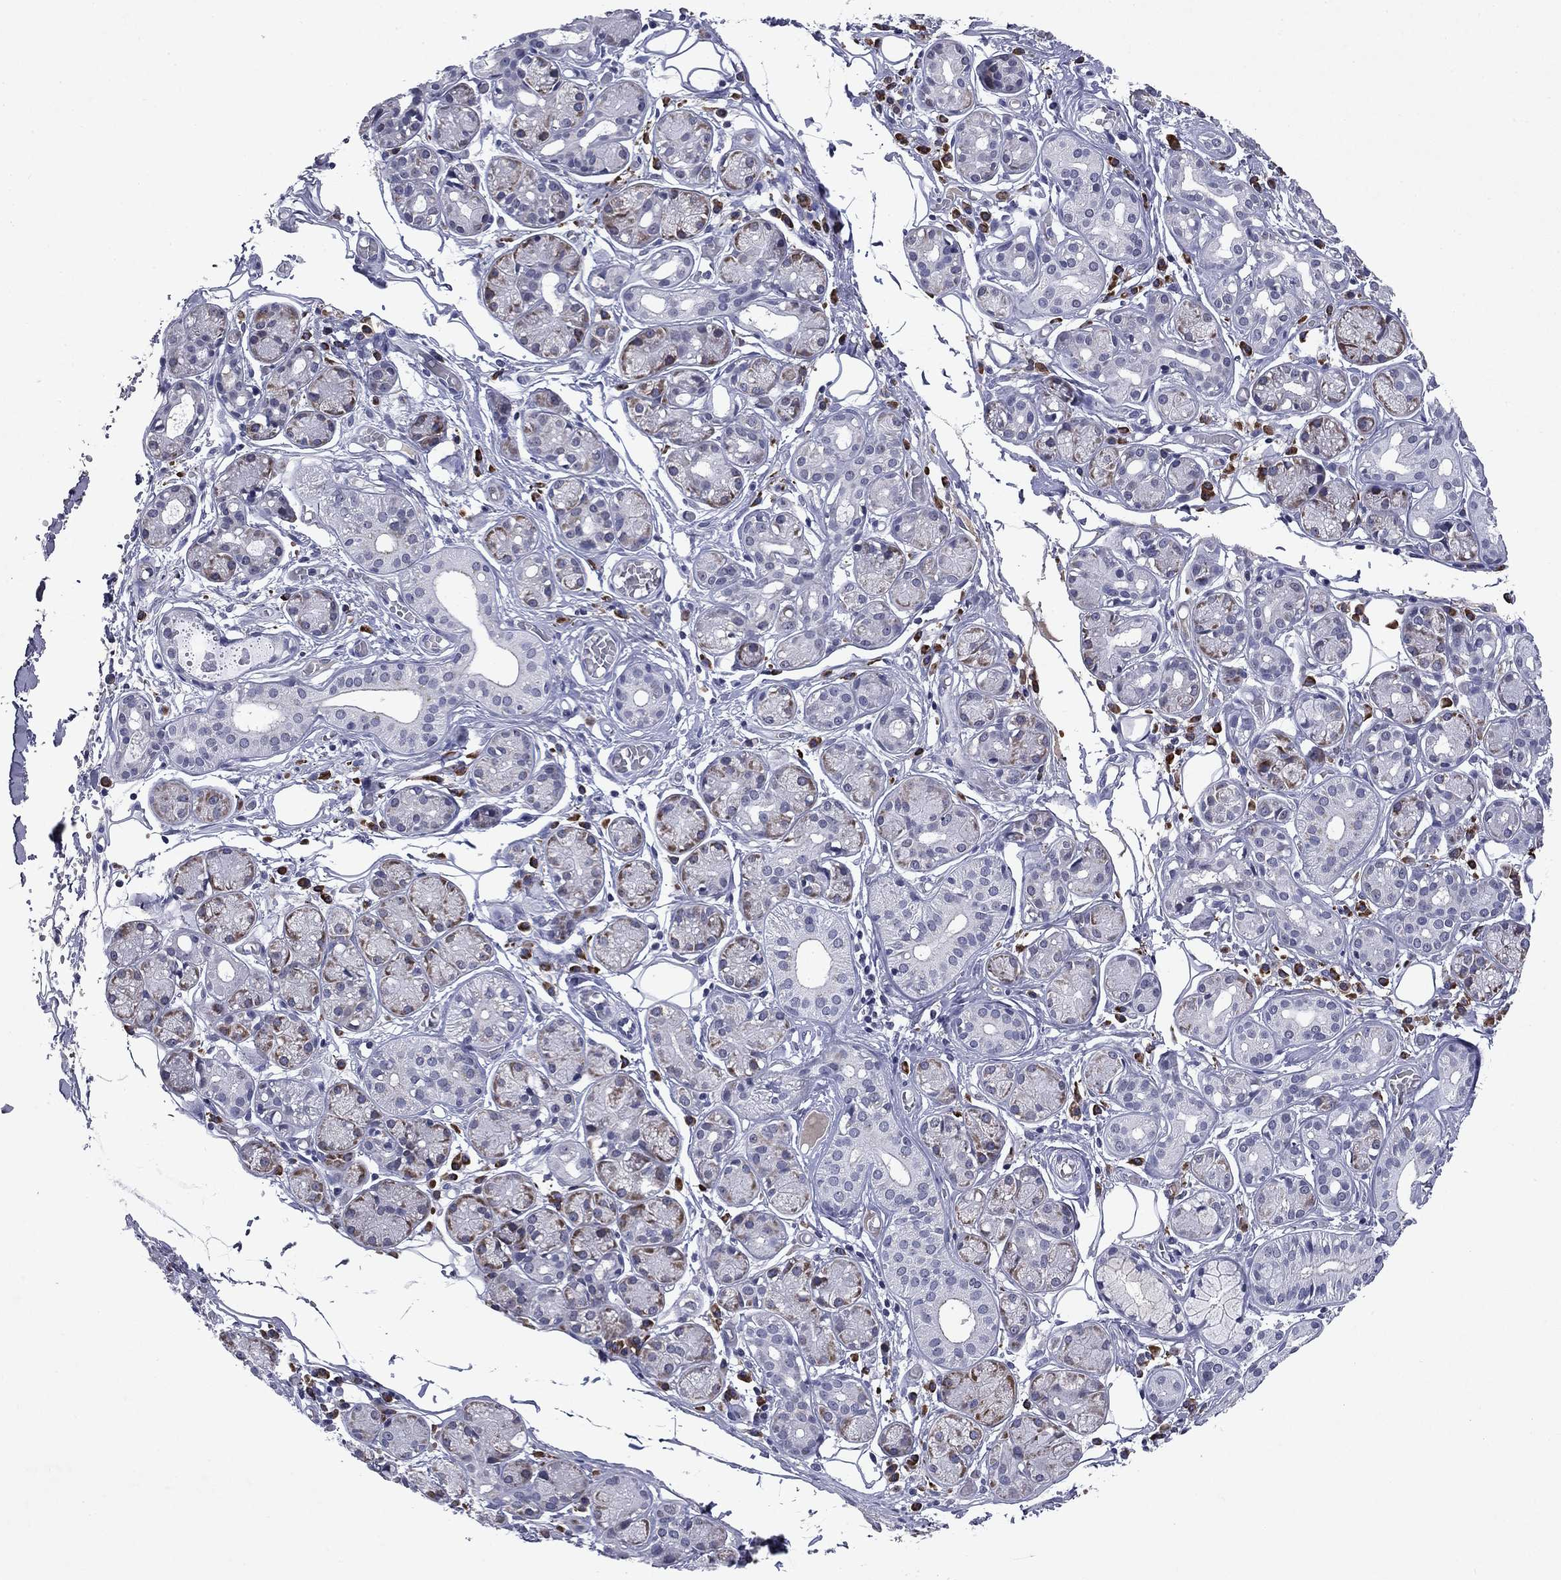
{"staining": {"intensity": "moderate", "quantity": "<25%", "location": "cytoplasmic/membranous"}, "tissue": "salivary gland", "cell_type": "Glandular cells", "image_type": "normal", "snomed": [{"axis": "morphology", "description": "Normal tissue, NOS"}, {"axis": "topography", "description": "Salivary gland"}, {"axis": "topography", "description": "Peripheral nerve tissue"}], "caption": "A high-resolution micrograph shows immunohistochemistry staining of unremarkable salivary gland, which exhibits moderate cytoplasmic/membranous positivity in approximately <25% of glandular cells.", "gene": "ECM1", "patient": {"sex": "male", "age": 71}}